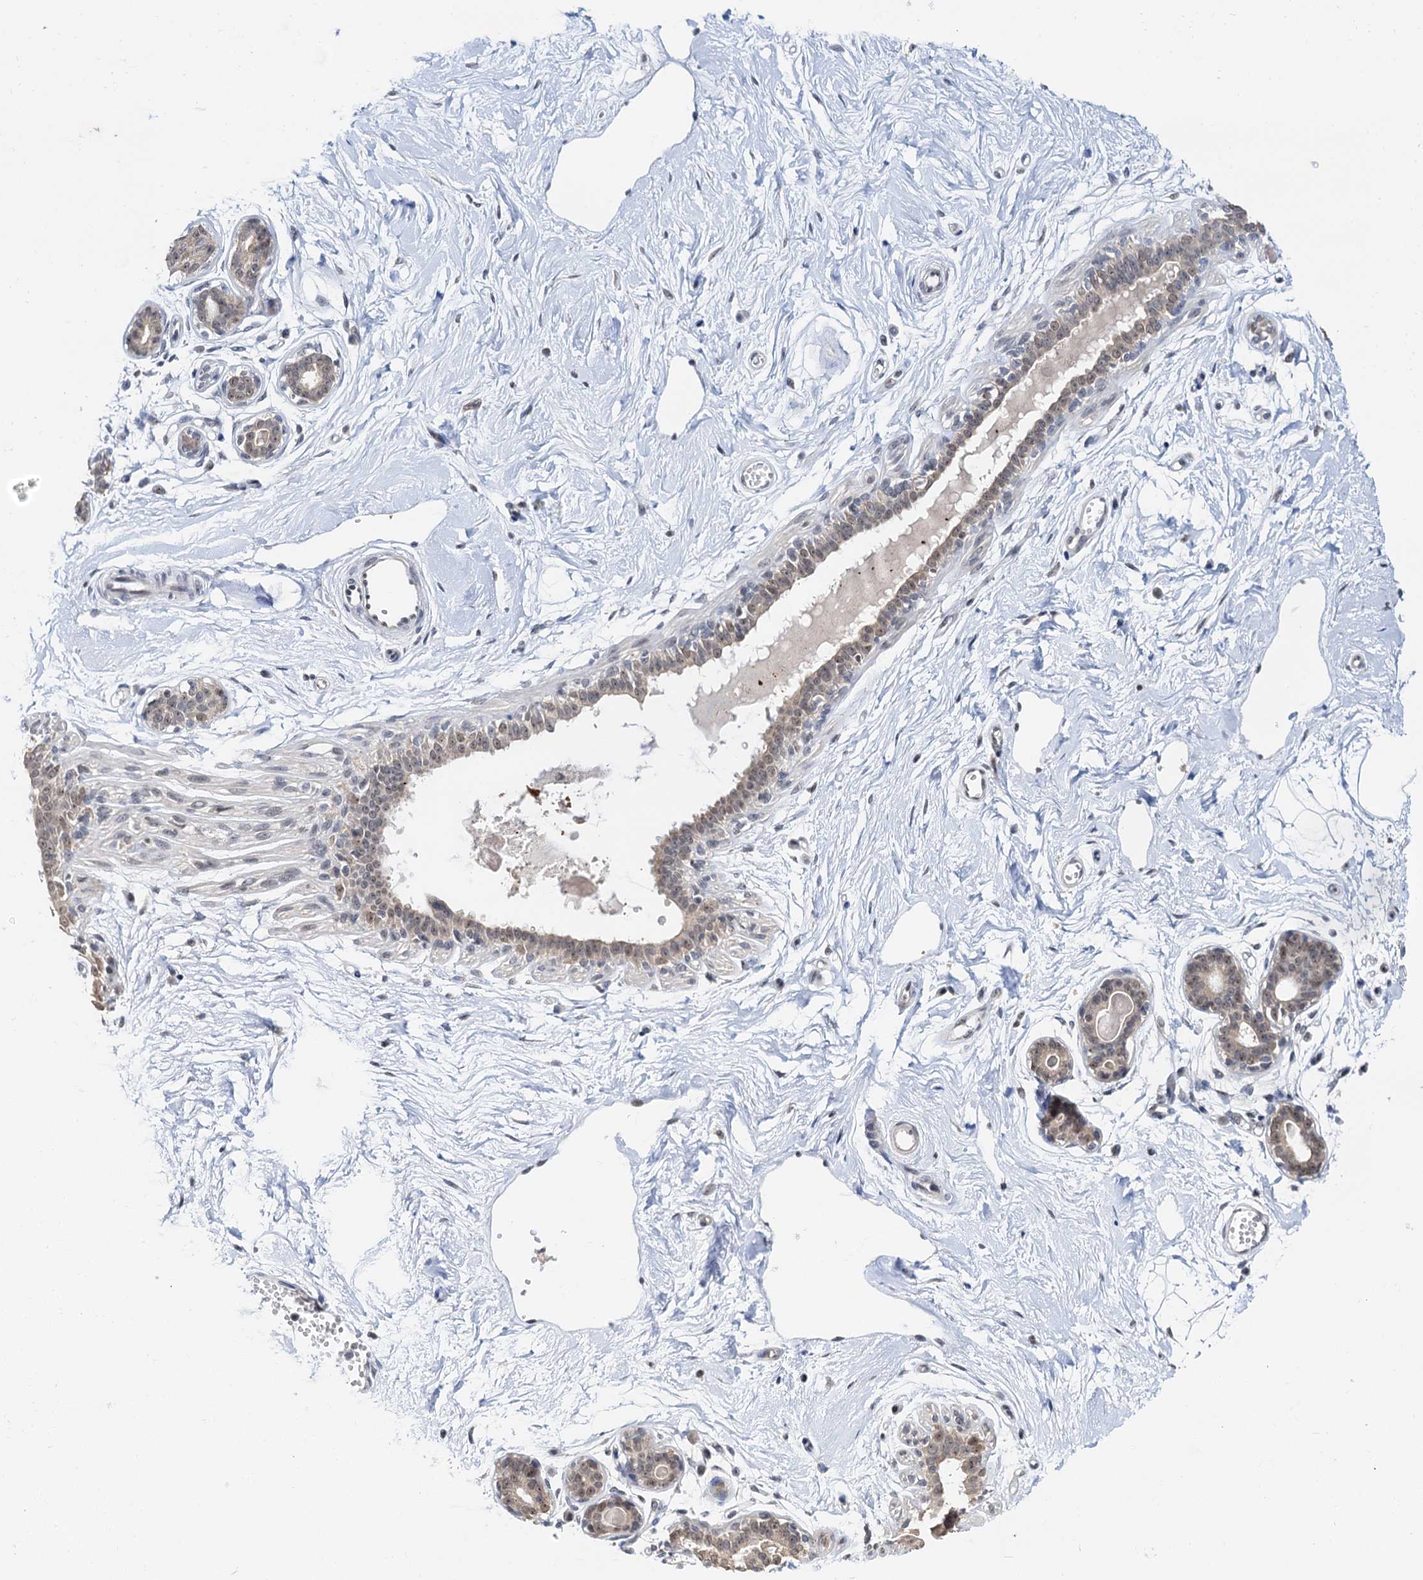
{"staining": {"intensity": "negative", "quantity": "none", "location": "none"}, "tissue": "breast", "cell_type": "Adipocytes", "image_type": "normal", "snomed": [{"axis": "morphology", "description": "Normal tissue, NOS"}, {"axis": "topography", "description": "Breast"}], "caption": "Breast was stained to show a protein in brown. There is no significant expression in adipocytes. (DAB immunohistochemistry (IHC) with hematoxylin counter stain).", "gene": "NAT10", "patient": {"sex": "female", "age": 45}}